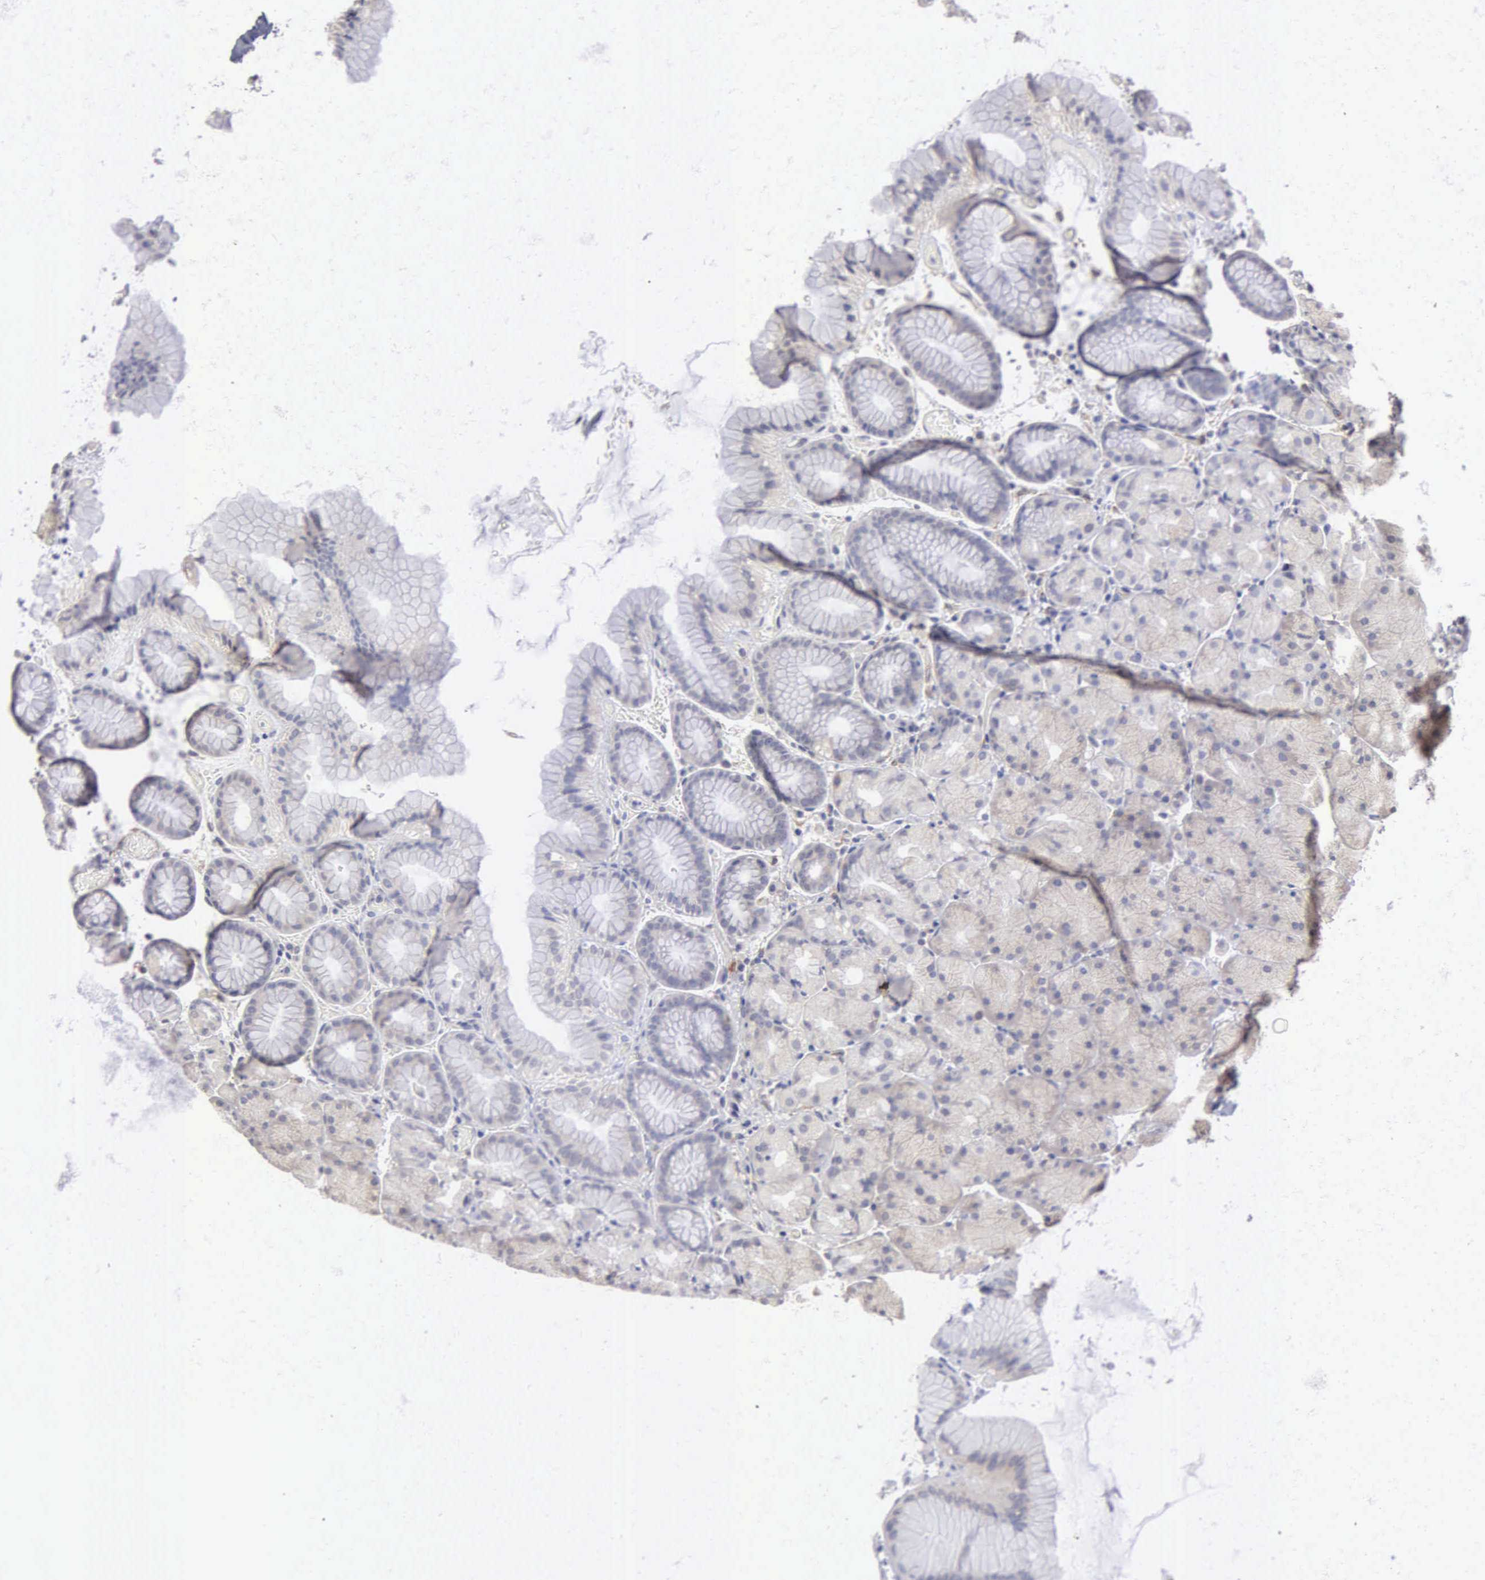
{"staining": {"intensity": "negative", "quantity": "none", "location": "none"}, "tissue": "stomach", "cell_type": "Glandular cells", "image_type": "normal", "snomed": [{"axis": "morphology", "description": "Normal tissue, NOS"}, {"axis": "topography", "description": "Stomach, upper"}], "caption": "Micrograph shows no significant protein positivity in glandular cells of unremarkable stomach.", "gene": "LIN52", "patient": {"sex": "male", "age": 47}}